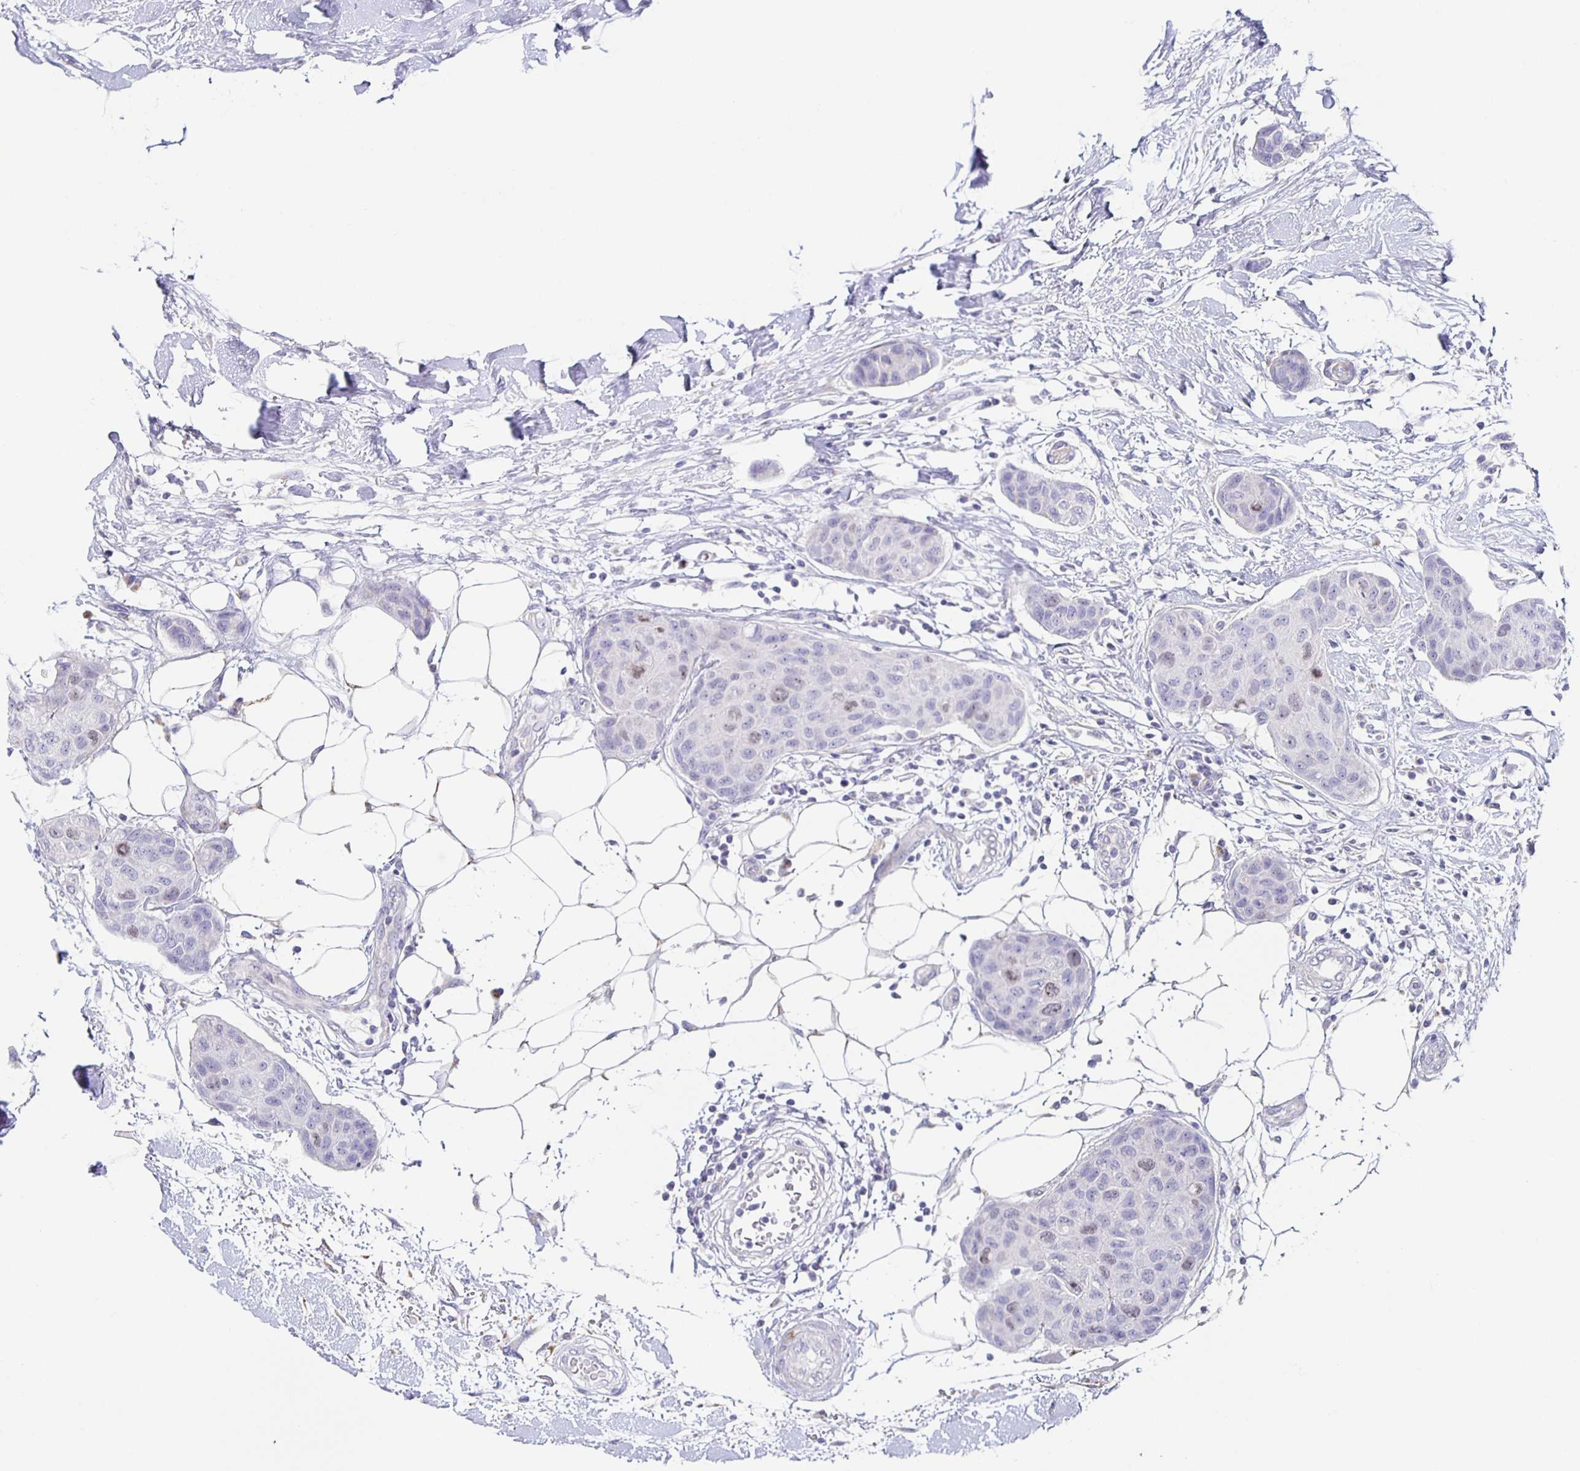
{"staining": {"intensity": "weak", "quantity": "<25%", "location": "nuclear"}, "tissue": "breast cancer", "cell_type": "Tumor cells", "image_type": "cancer", "snomed": [{"axis": "morphology", "description": "Duct carcinoma"}, {"axis": "topography", "description": "Breast"}, {"axis": "topography", "description": "Lymph node"}], "caption": "Immunohistochemical staining of human breast cancer (infiltrating ductal carcinoma) displays no significant staining in tumor cells.", "gene": "CENPH", "patient": {"sex": "female", "age": 80}}